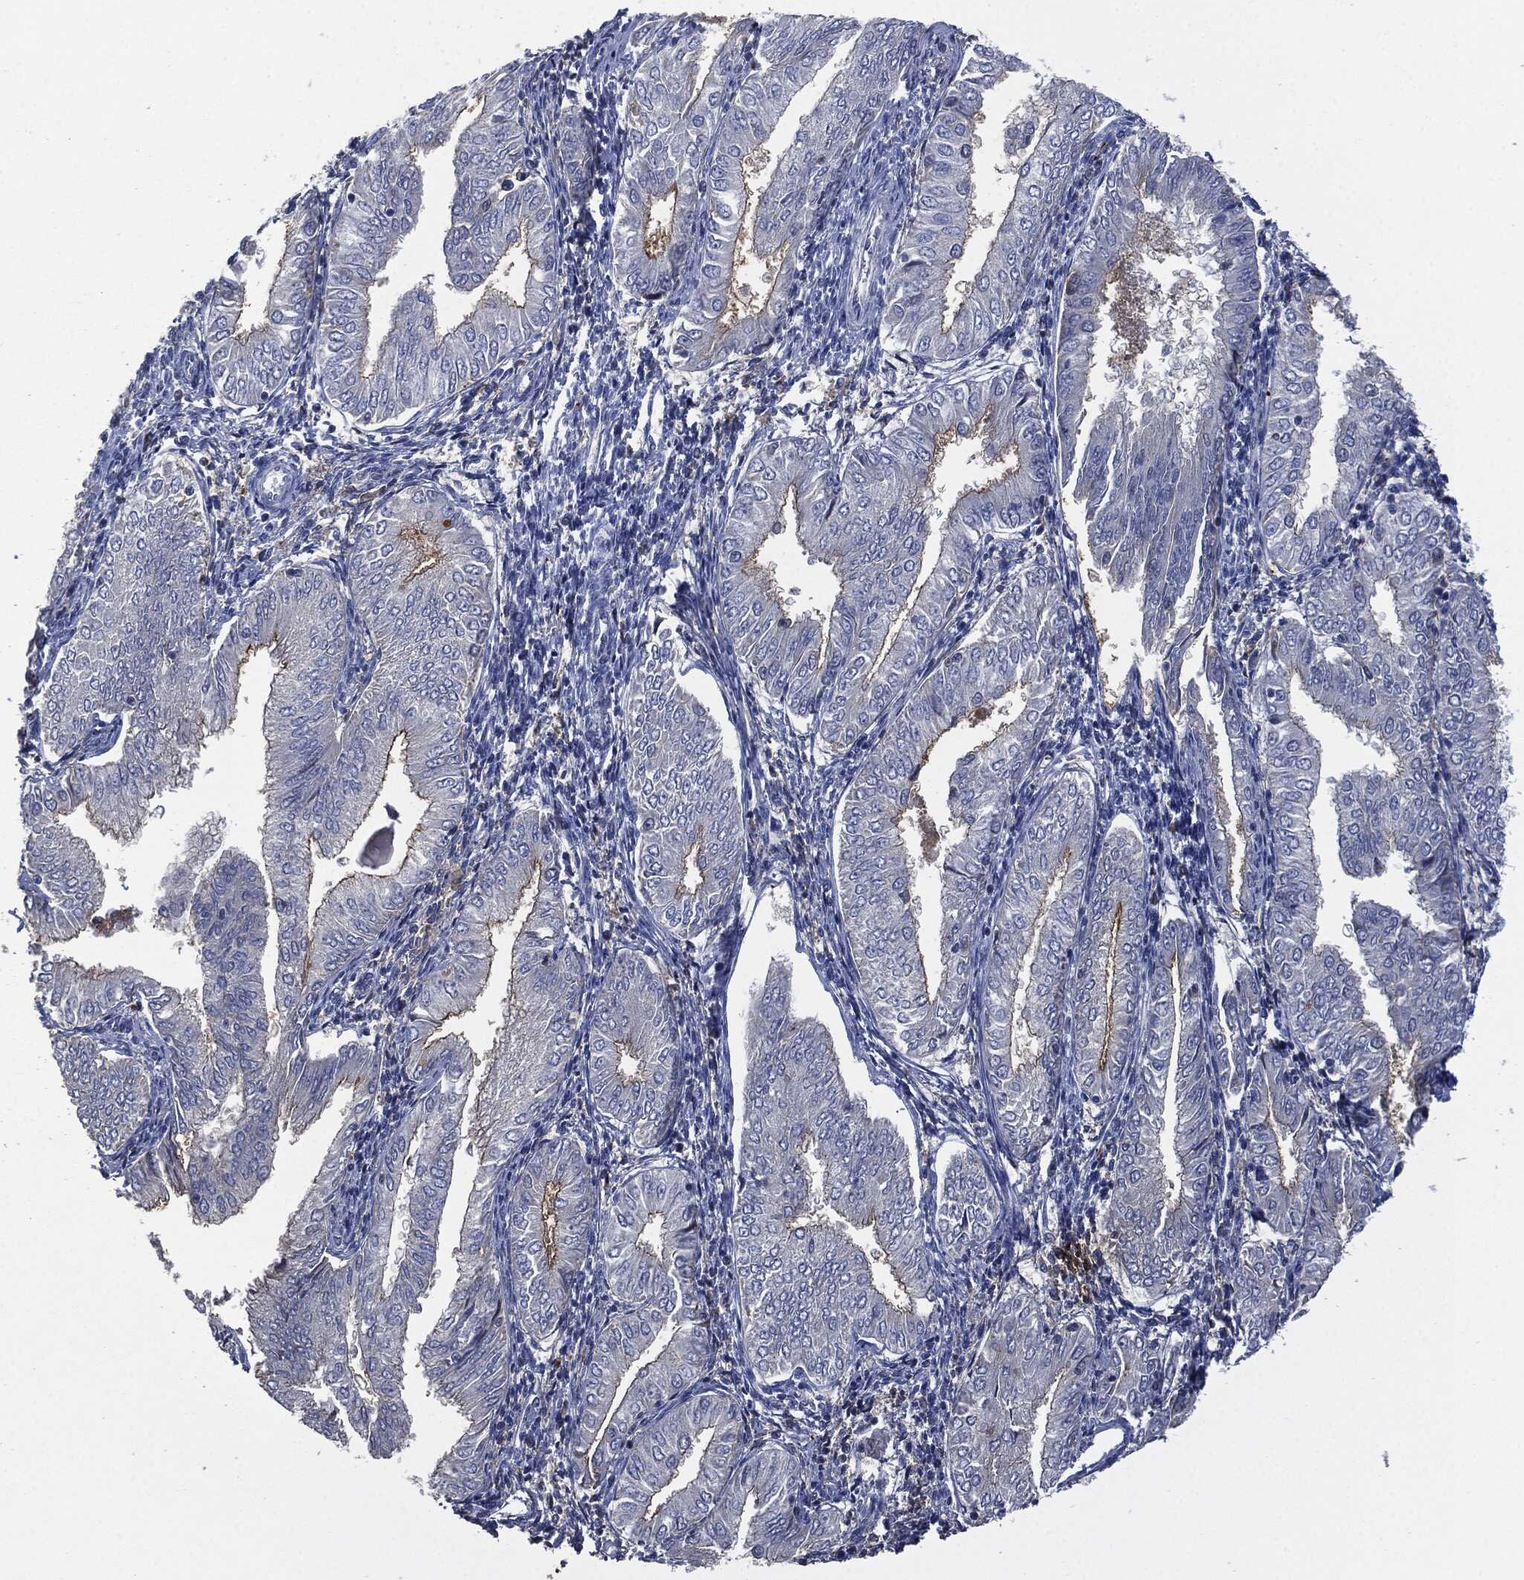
{"staining": {"intensity": "moderate", "quantity": "25%-75%", "location": "cytoplasmic/membranous"}, "tissue": "endometrial cancer", "cell_type": "Tumor cells", "image_type": "cancer", "snomed": [{"axis": "morphology", "description": "Adenocarcinoma, NOS"}, {"axis": "topography", "description": "Endometrium"}], "caption": "Human endometrial cancer (adenocarcinoma) stained for a protein (brown) demonstrates moderate cytoplasmic/membranous positive positivity in approximately 25%-75% of tumor cells.", "gene": "CD33", "patient": {"sex": "female", "age": 53}}